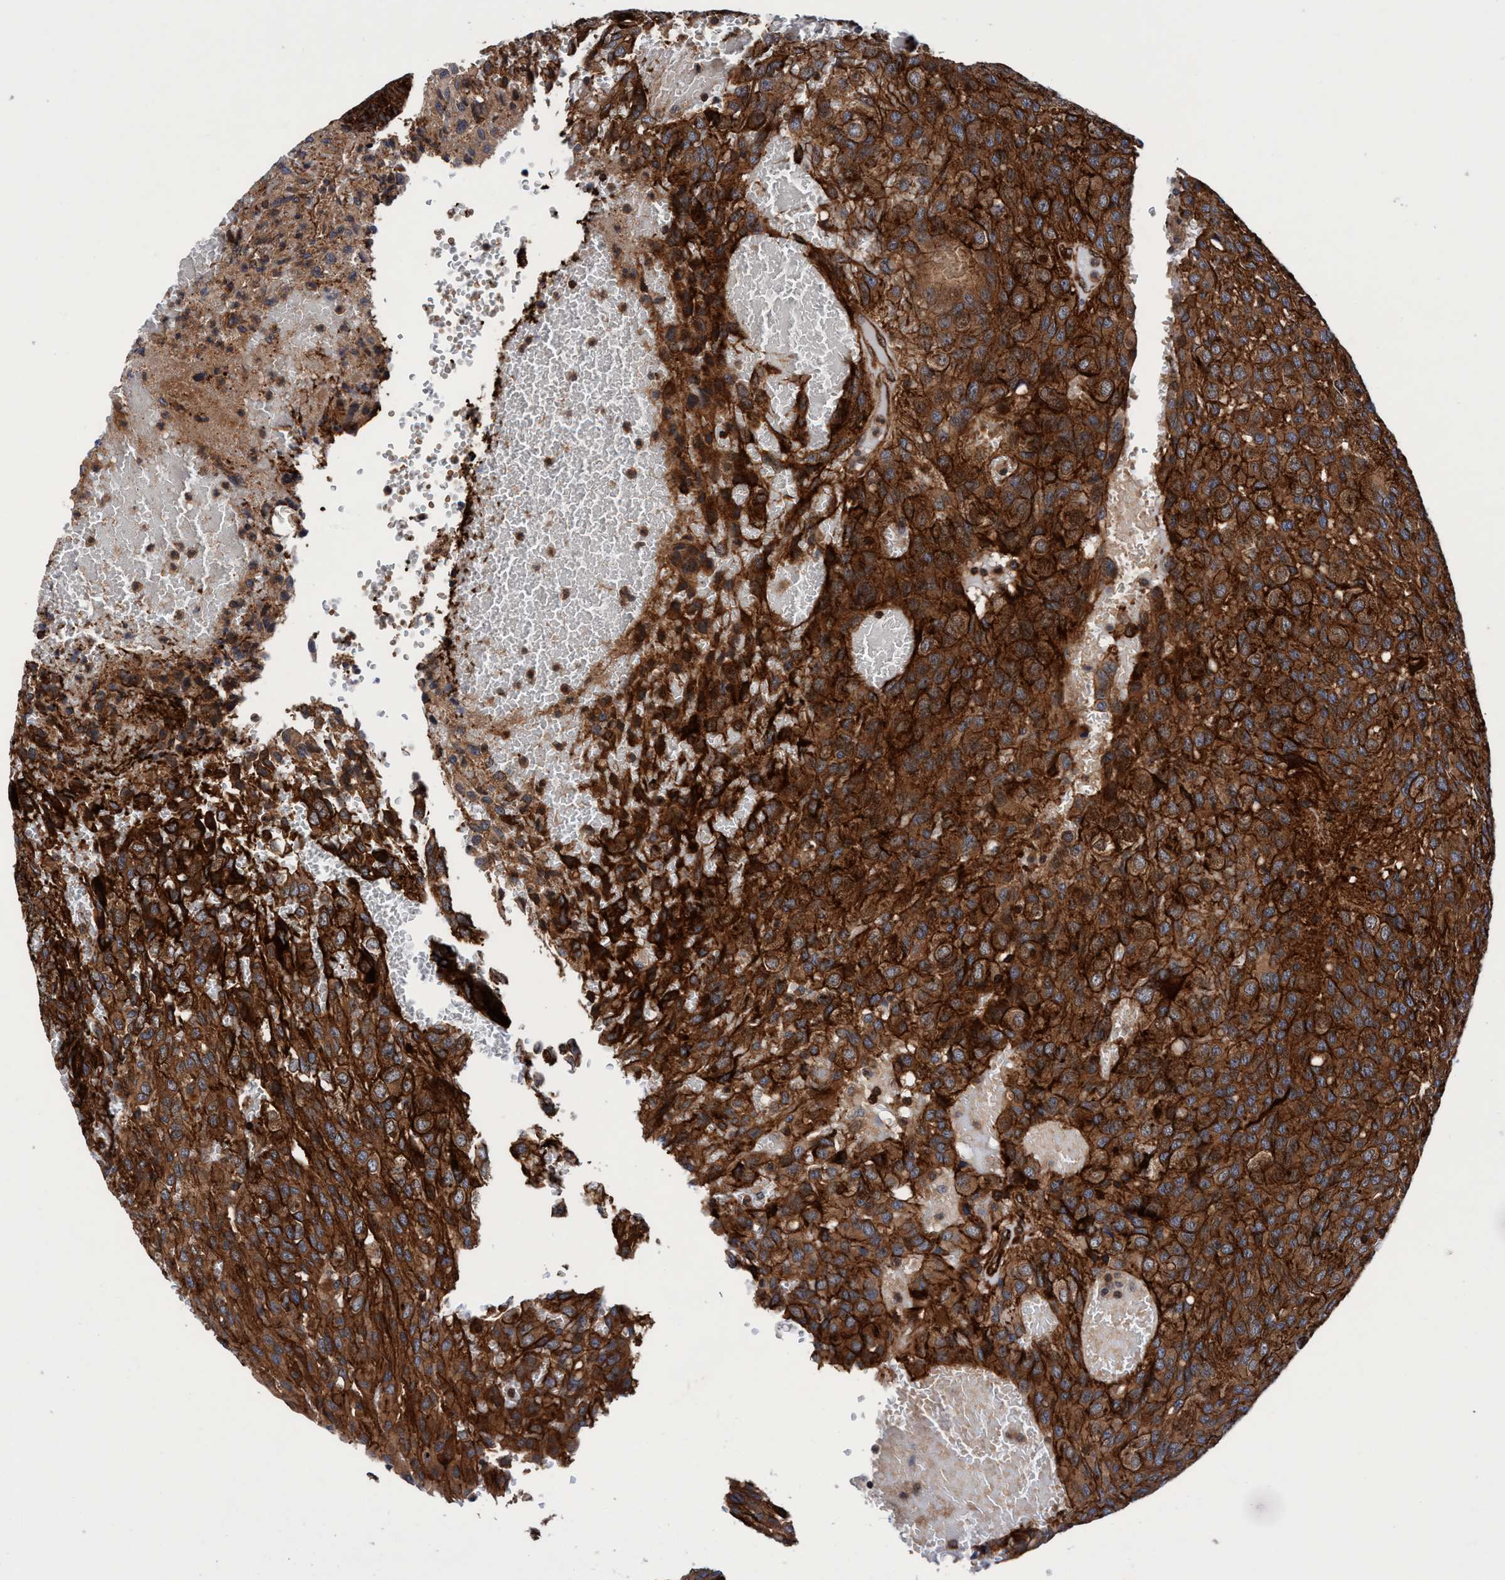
{"staining": {"intensity": "strong", "quantity": ">75%", "location": "cytoplasmic/membranous"}, "tissue": "glioma", "cell_type": "Tumor cells", "image_type": "cancer", "snomed": [{"axis": "morphology", "description": "Glioma, malignant, High grade"}, {"axis": "topography", "description": "Brain"}], "caption": "Immunohistochemical staining of human glioma displays high levels of strong cytoplasmic/membranous protein staining in about >75% of tumor cells. (brown staining indicates protein expression, while blue staining denotes nuclei).", "gene": "MCM3AP", "patient": {"sex": "male", "age": 32}}